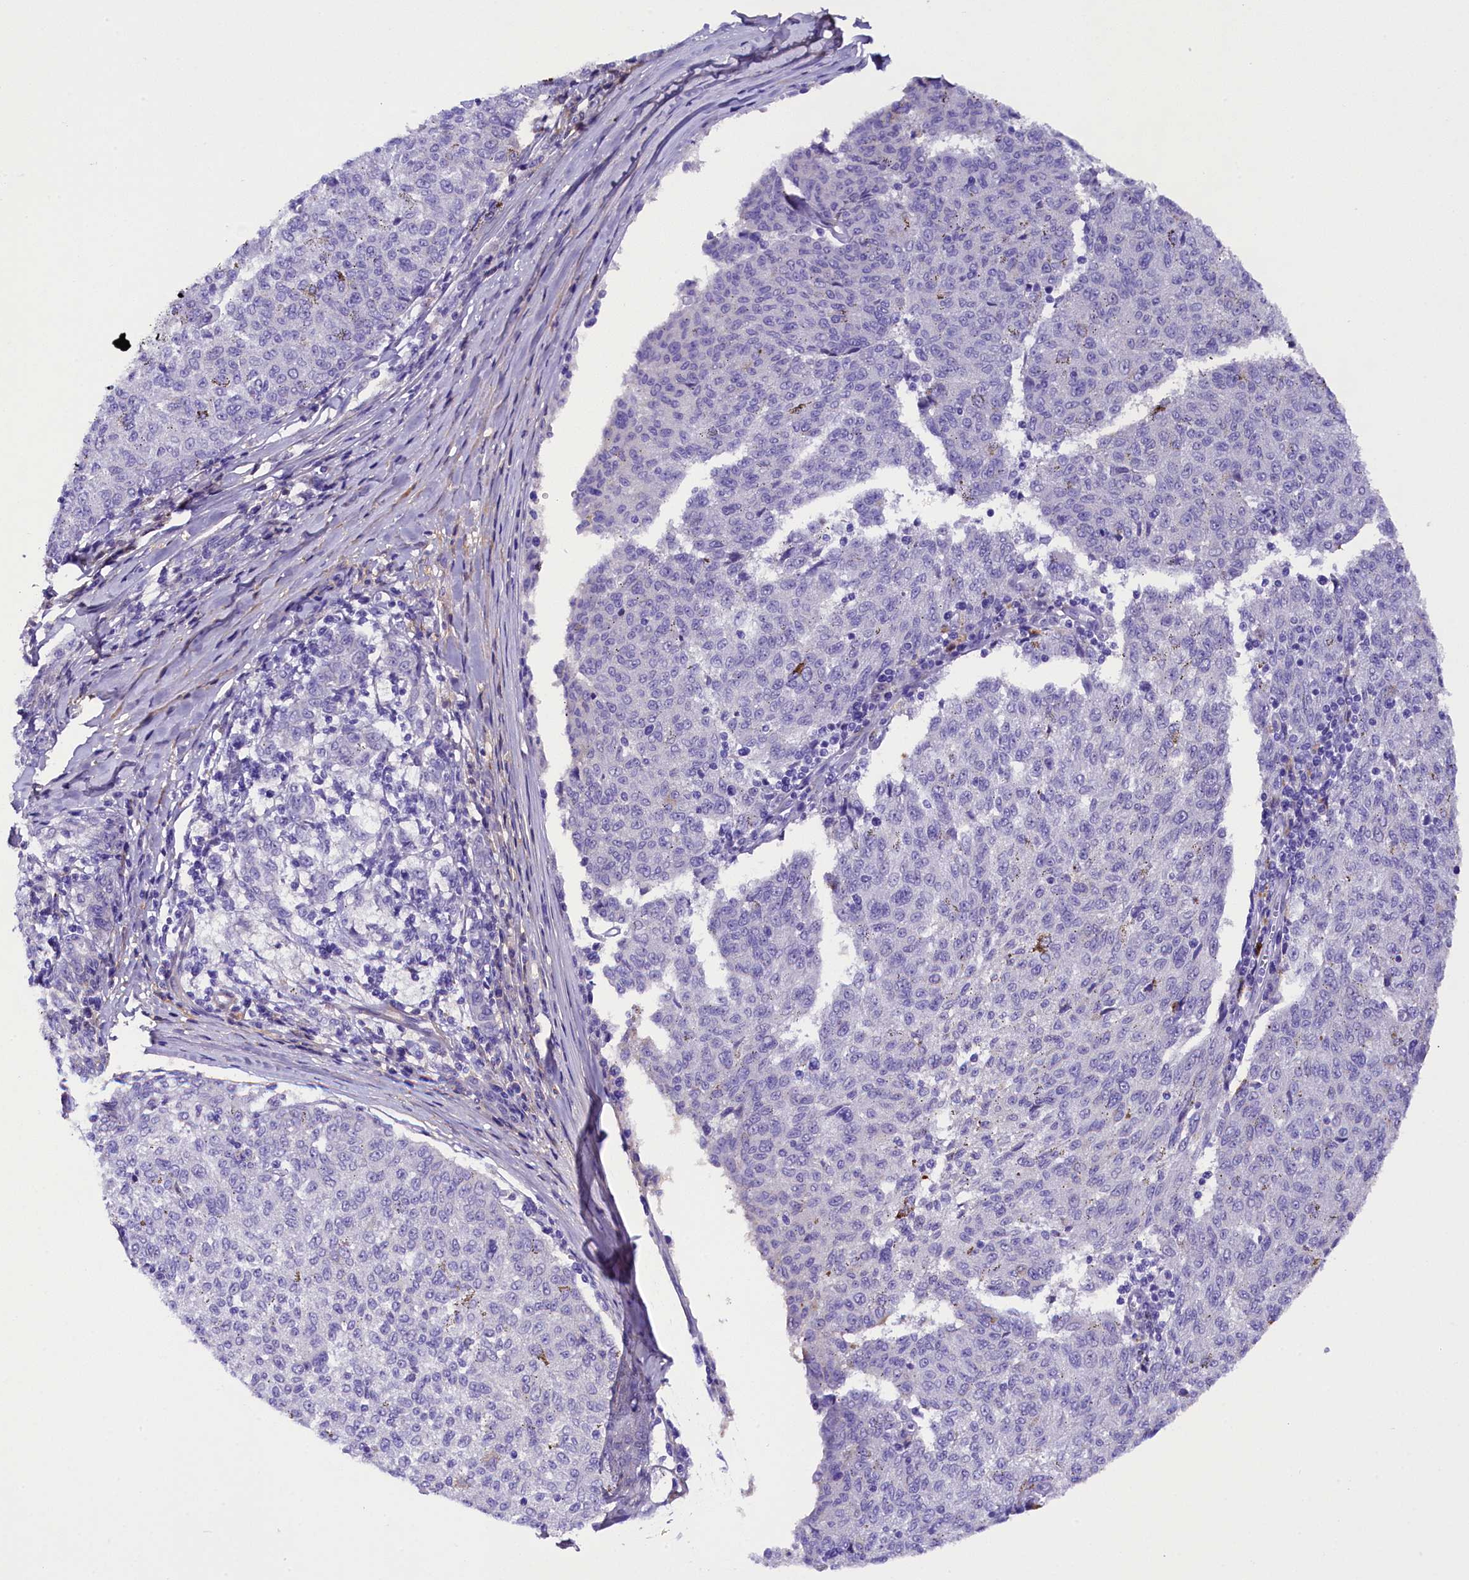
{"staining": {"intensity": "negative", "quantity": "none", "location": "none"}, "tissue": "melanoma", "cell_type": "Tumor cells", "image_type": "cancer", "snomed": [{"axis": "morphology", "description": "Malignant melanoma, NOS"}, {"axis": "topography", "description": "Skin"}], "caption": "A high-resolution histopathology image shows immunohistochemistry staining of melanoma, which demonstrates no significant expression in tumor cells. Nuclei are stained in blue.", "gene": "SOD3", "patient": {"sex": "female", "age": 72}}